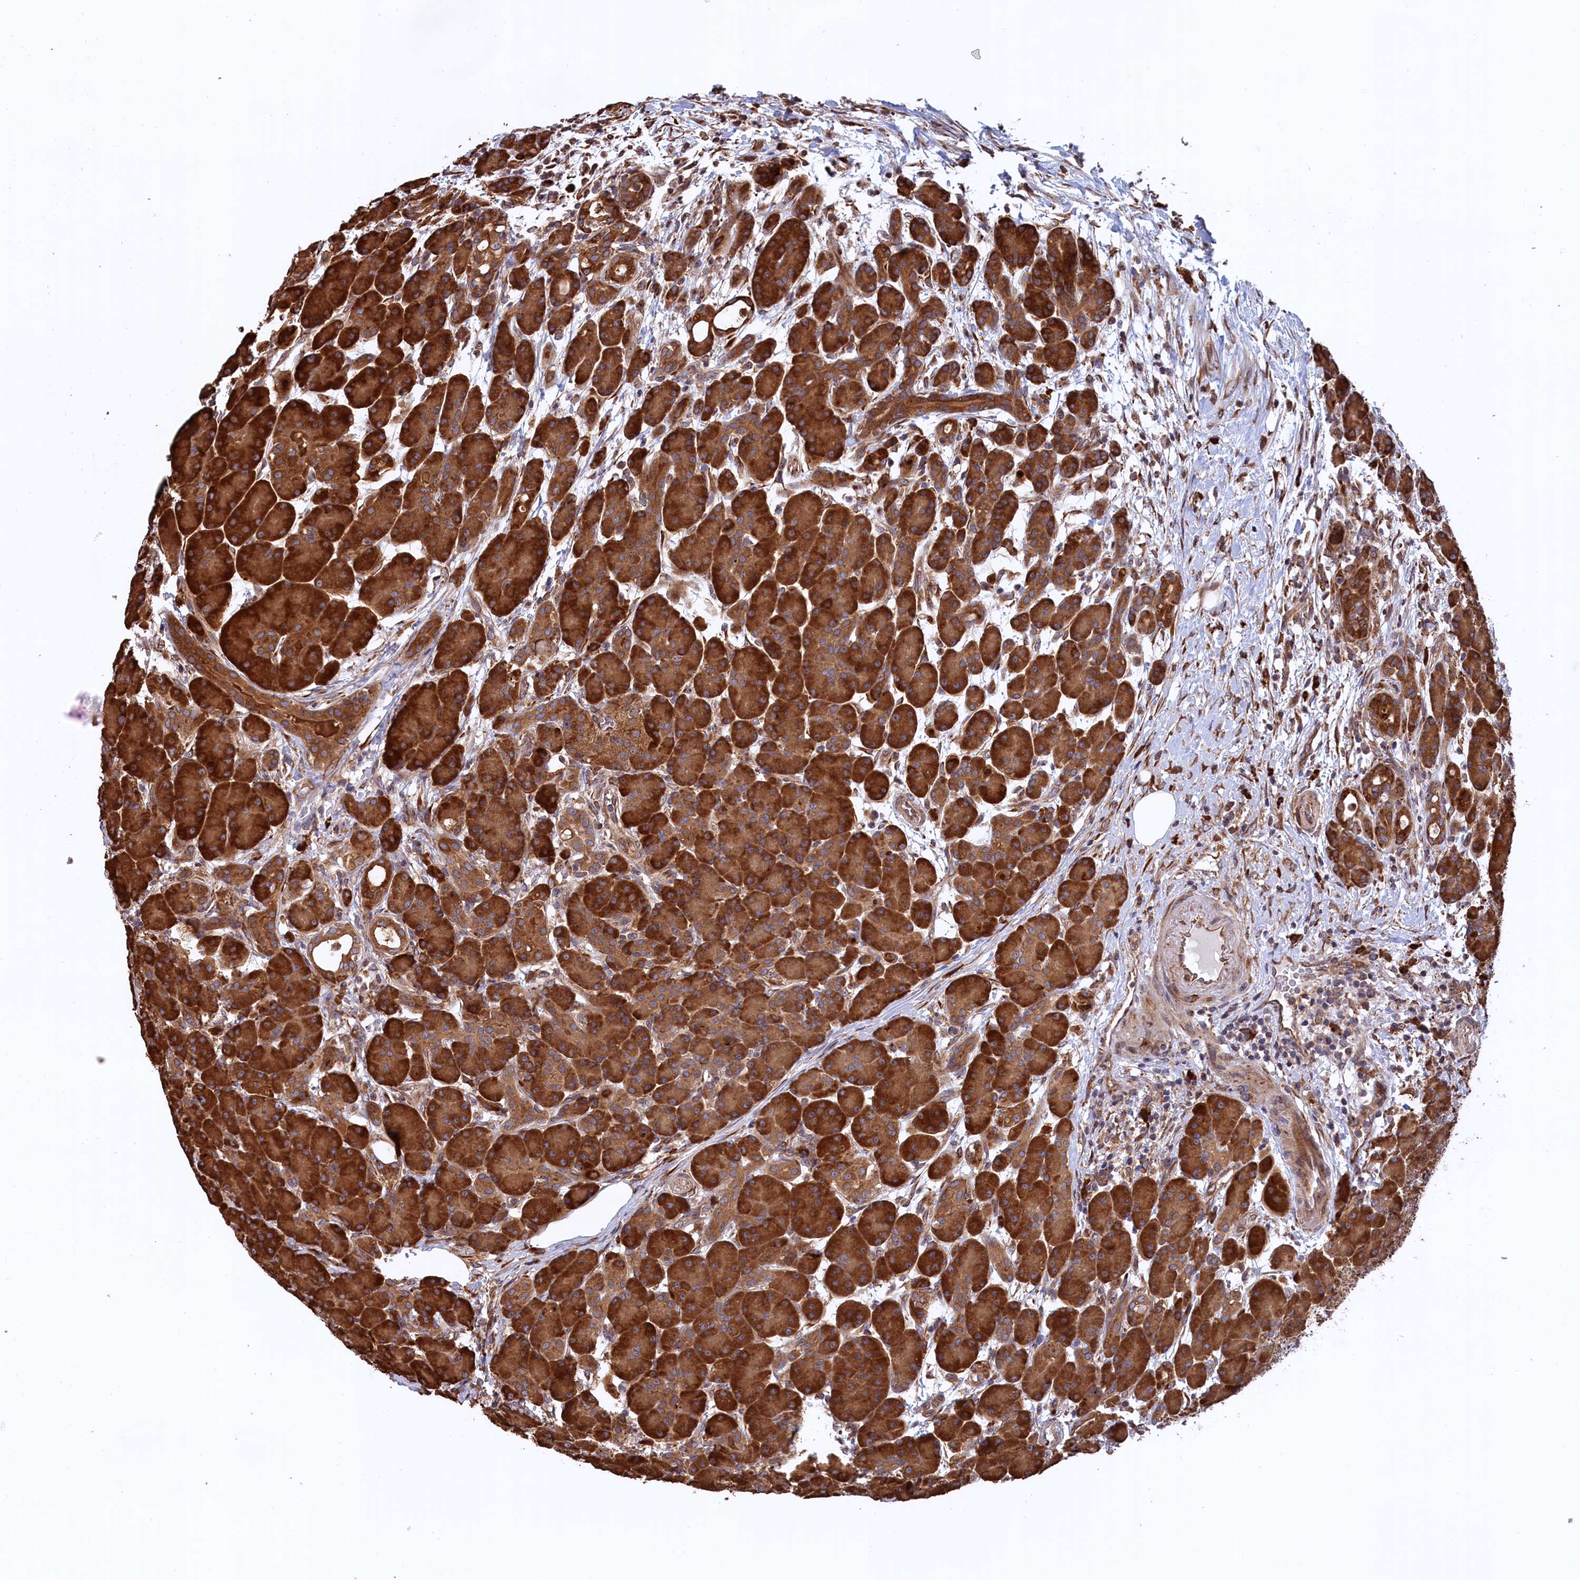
{"staining": {"intensity": "strong", "quantity": ">75%", "location": "cytoplasmic/membranous"}, "tissue": "pancreas", "cell_type": "Exocrine glandular cells", "image_type": "normal", "snomed": [{"axis": "morphology", "description": "Normal tissue, NOS"}, {"axis": "topography", "description": "Pancreas"}], "caption": "Protein expression by immunohistochemistry (IHC) demonstrates strong cytoplasmic/membranous staining in approximately >75% of exocrine glandular cells in normal pancreas. The staining was performed using DAB (3,3'-diaminobenzidine) to visualize the protein expression in brown, while the nuclei were stained in blue with hematoxylin (Magnification: 20x).", "gene": "PLA2G4C", "patient": {"sex": "male", "age": 63}}